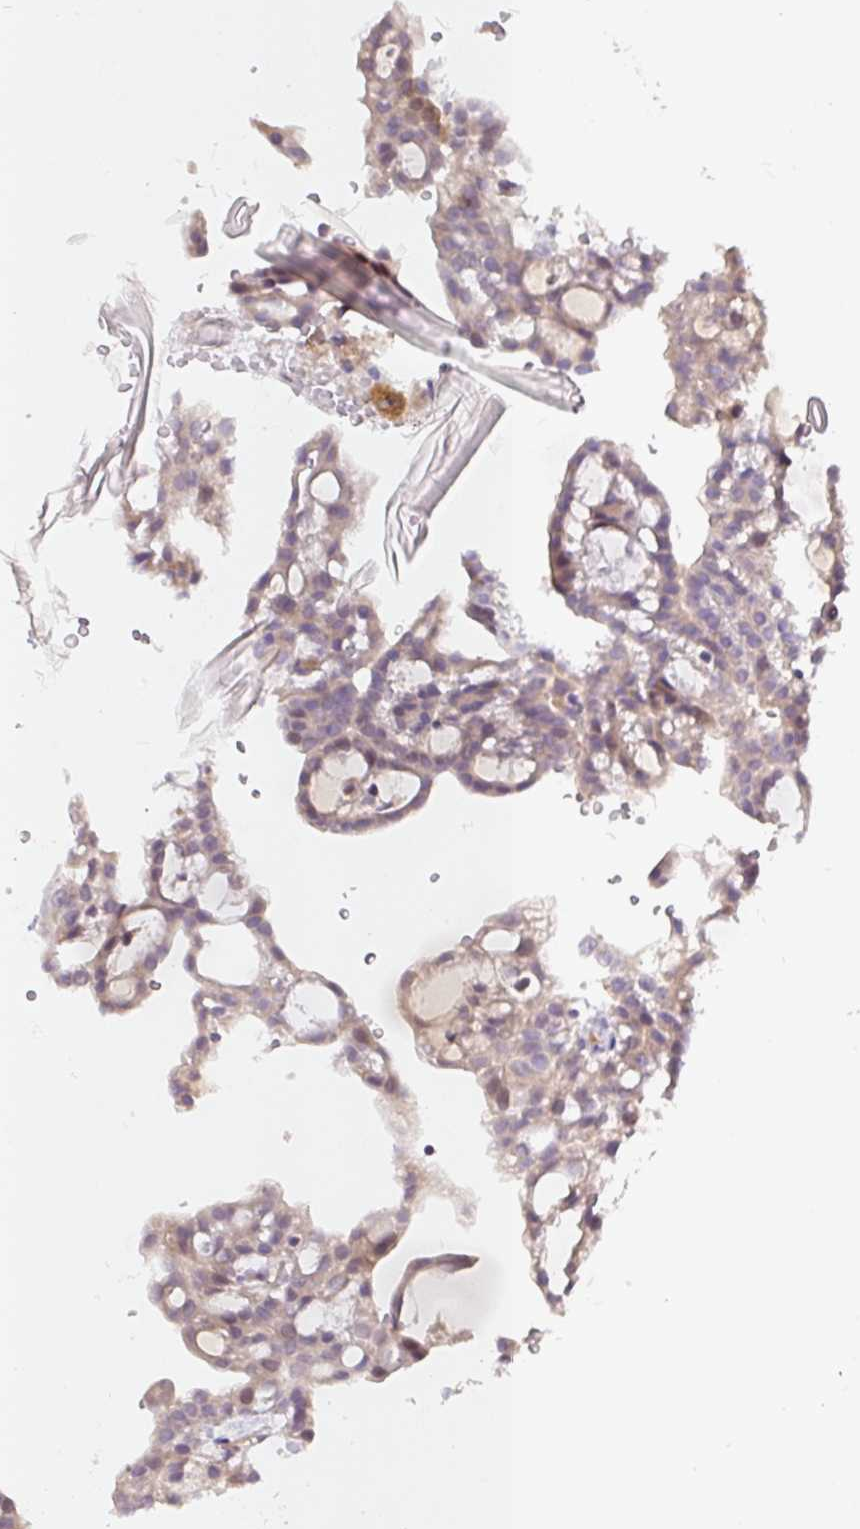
{"staining": {"intensity": "weak", "quantity": "25%-75%", "location": "cytoplasmic/membranous,nuclear"}, "tissue": "renal cancer", "cell_type": "Tumor cells", "image_type": "cancer", "snomed": [{"axis": "morphology", "description": "Adenocarcinoma, NOS"}, {"axis": "topography", "description": "Kidney"}], "caption": "Protein expression analysis of human renal adenocarcinoma reveals weak cytoplasmic/membranous and nuclear positivity in about 25%-75% of tumor cells.", "gene": "SFTPB", "patient": {"sex": "male", "age": 63}}